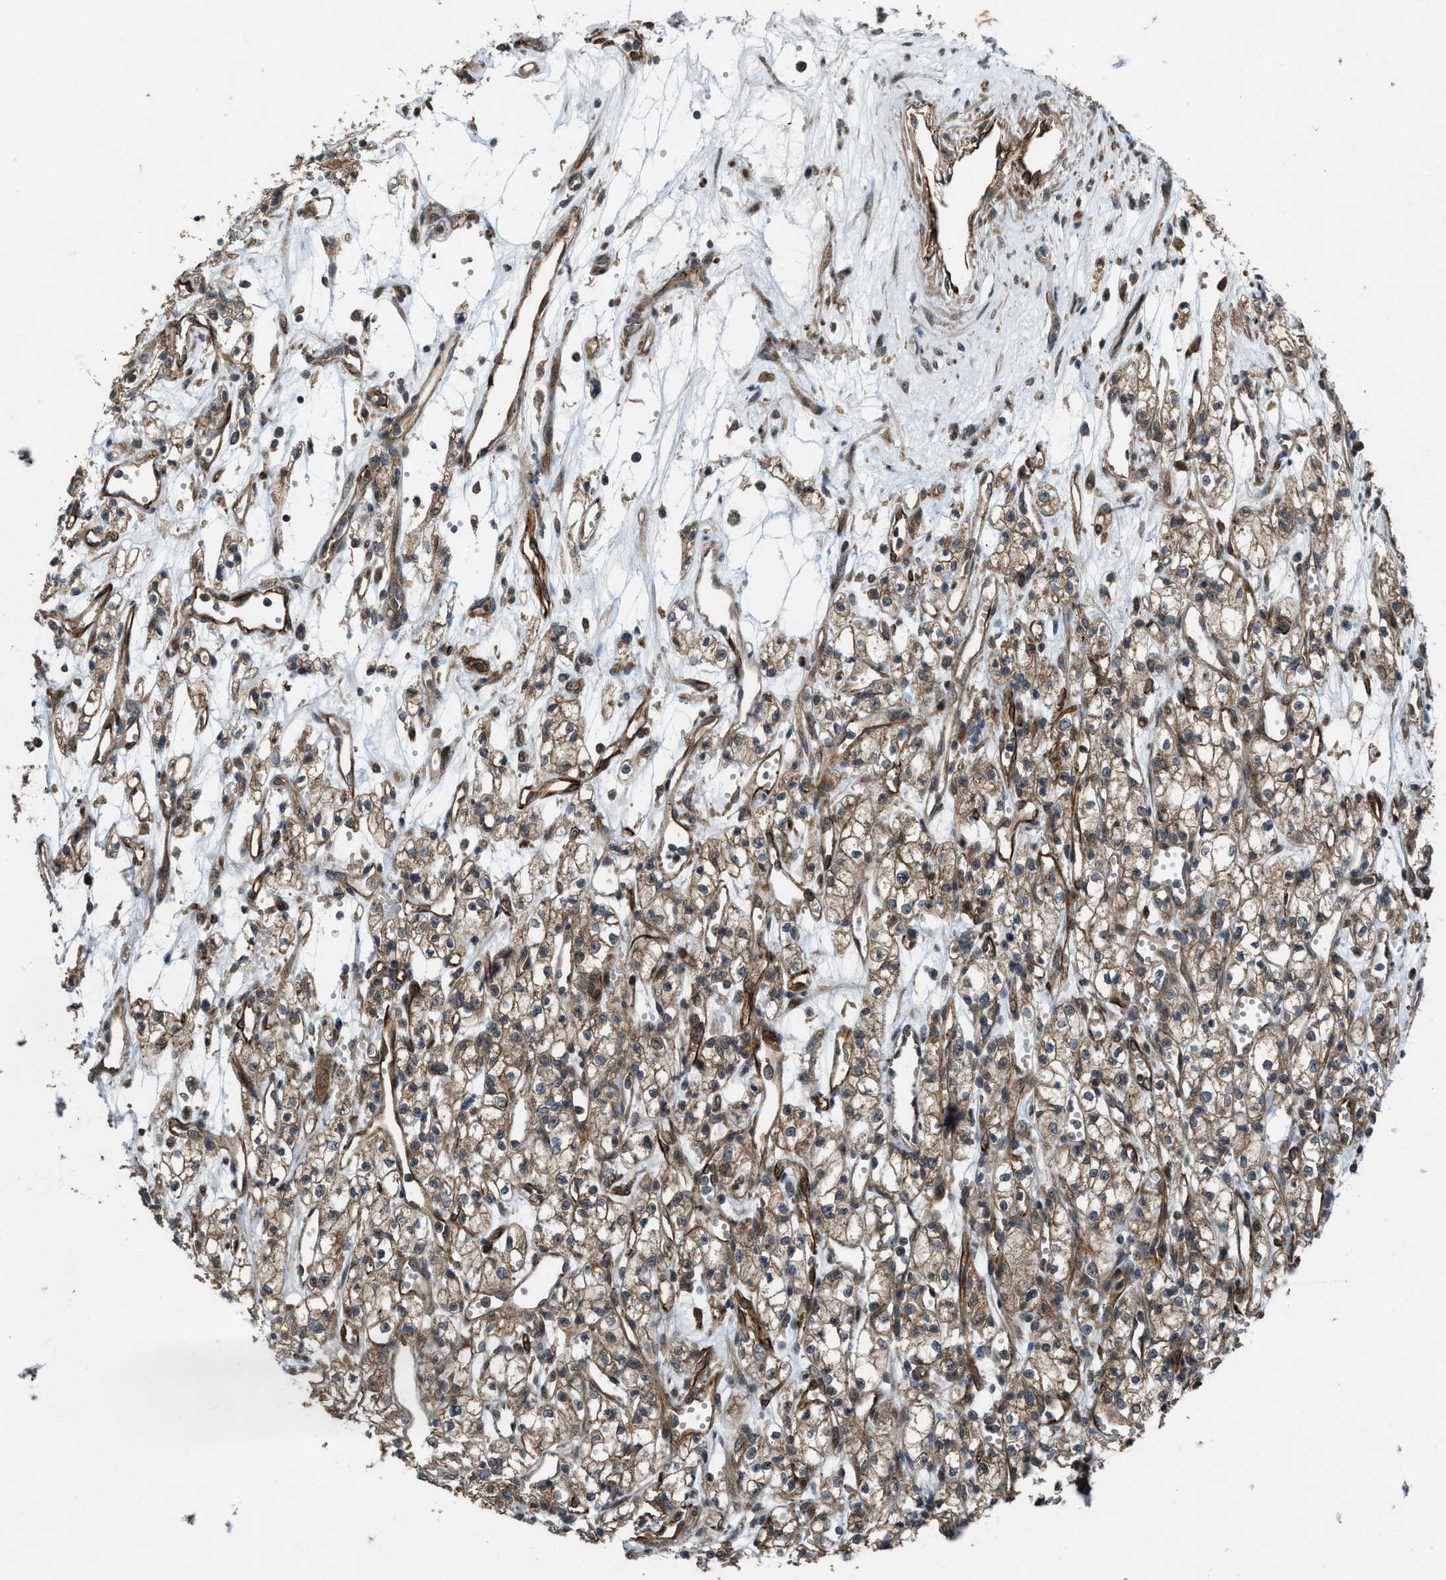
{"staining": {"intensity": "moderate", "quantity": ">75%", "location": "cytoplasmic/membranous"}, "tissue": "renal cancer", "cell_type": "Tumor cells", "image_type": "cancer", "snomed": [{"axis": "morphology", "description": "Adenocarcinoma, NOS"}, {"axis": "topography", "description": "Kidney"}], "caption": "An image of human renal cancer (adenocarcinoma) stained for a protein reveals moderate cytoplasmic/membranous brown staining in tumor cells.", "gene": "LRRC72", "patient": {"sex": "male", "age": 59}}